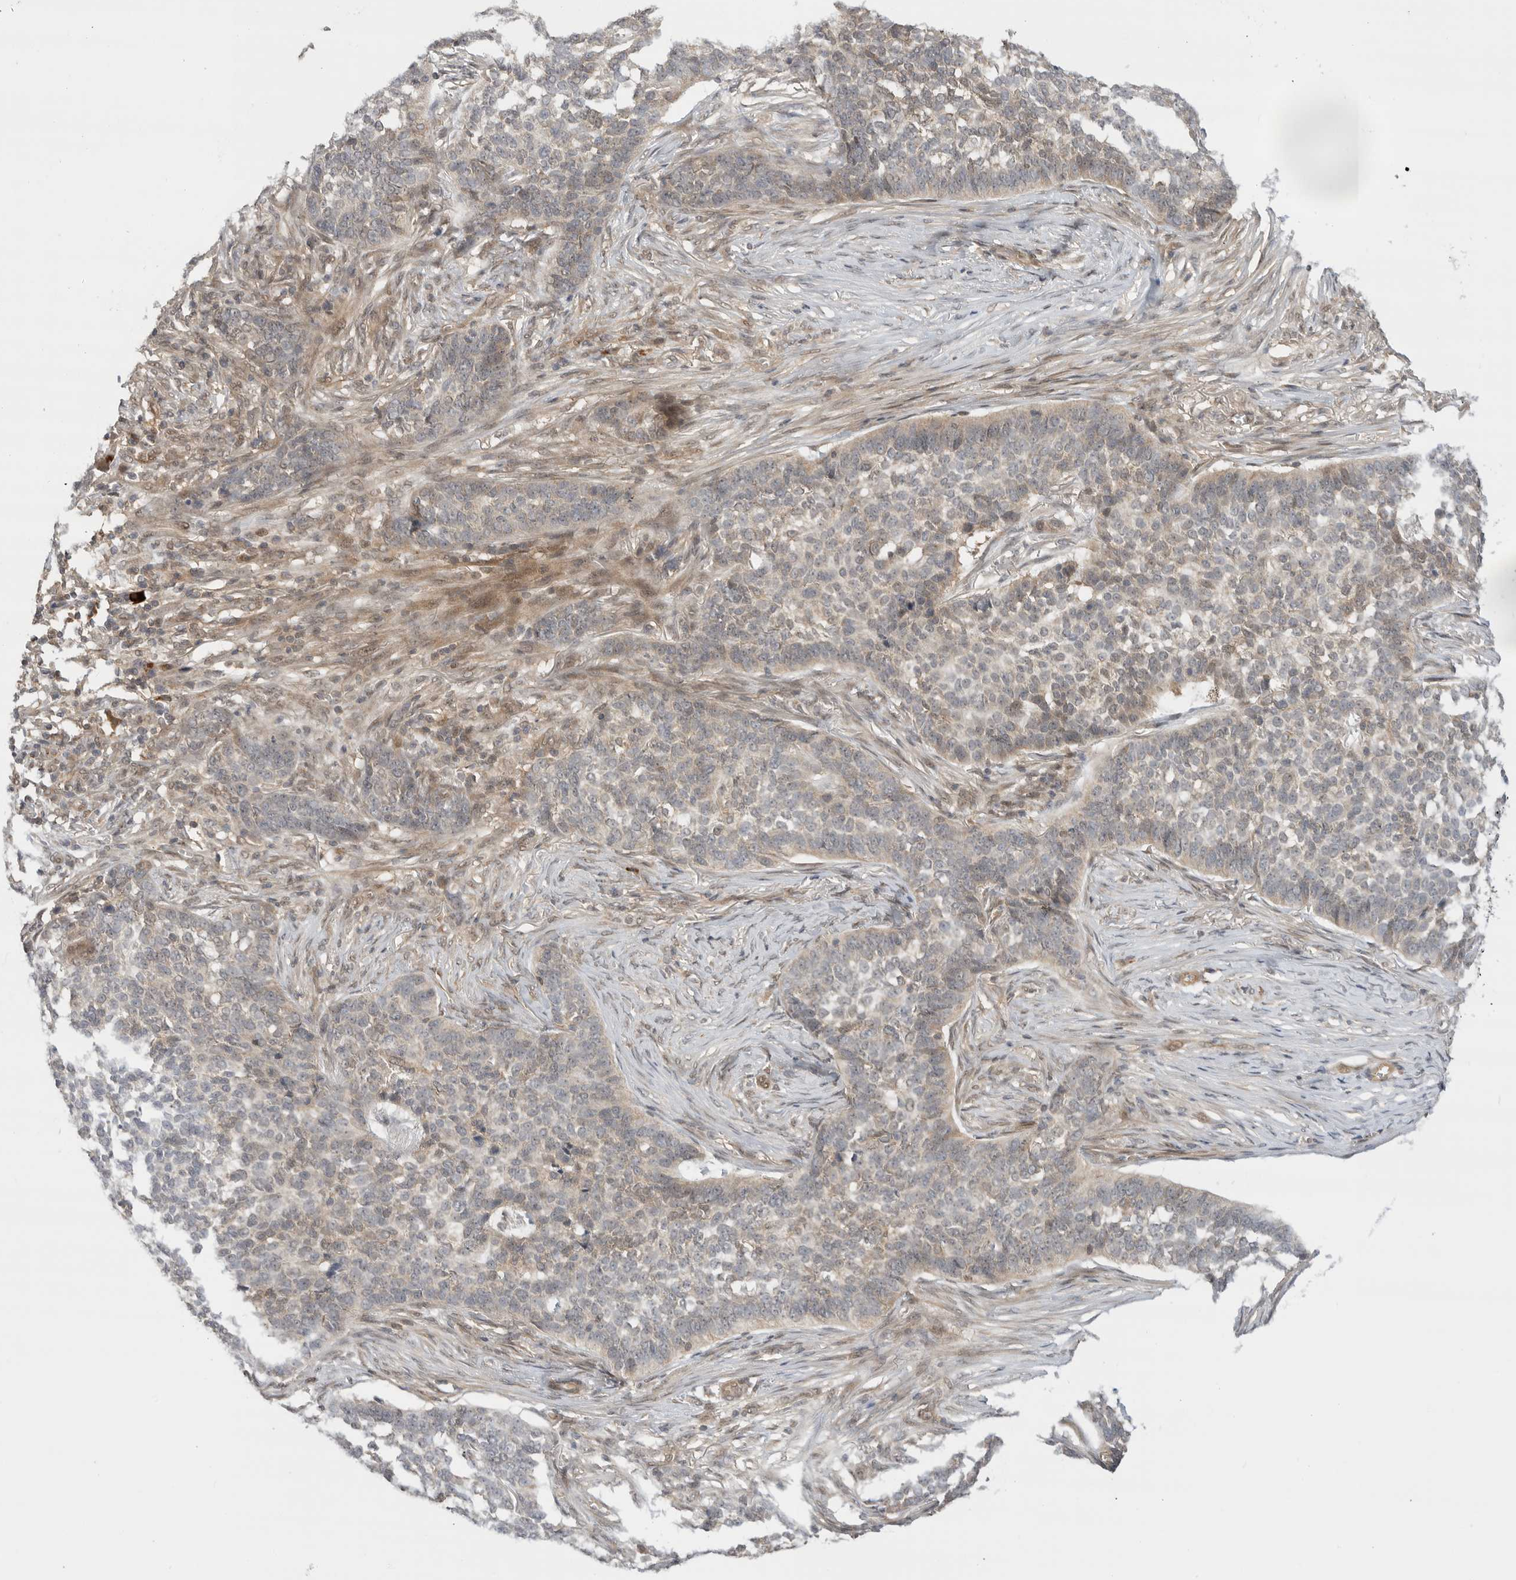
{"staining": {"intensity": "weak", "quantity": "<25%", "location": "cytoplasmic/membranous"}, "tissue": "skin cancer", "cell_type": "Tumor cells", "image_type": "cancer", "snomed": [{"axis": "morphology", "description": "Basal cell carcinoma"}, {"axis": "topography", "description": "Skin"}], "caption": "Tumor cells show no significant positivity in skin basal cell carcinoma.", "gene": "DCAF8", "patient": {"sex": "male", "age": 85}}